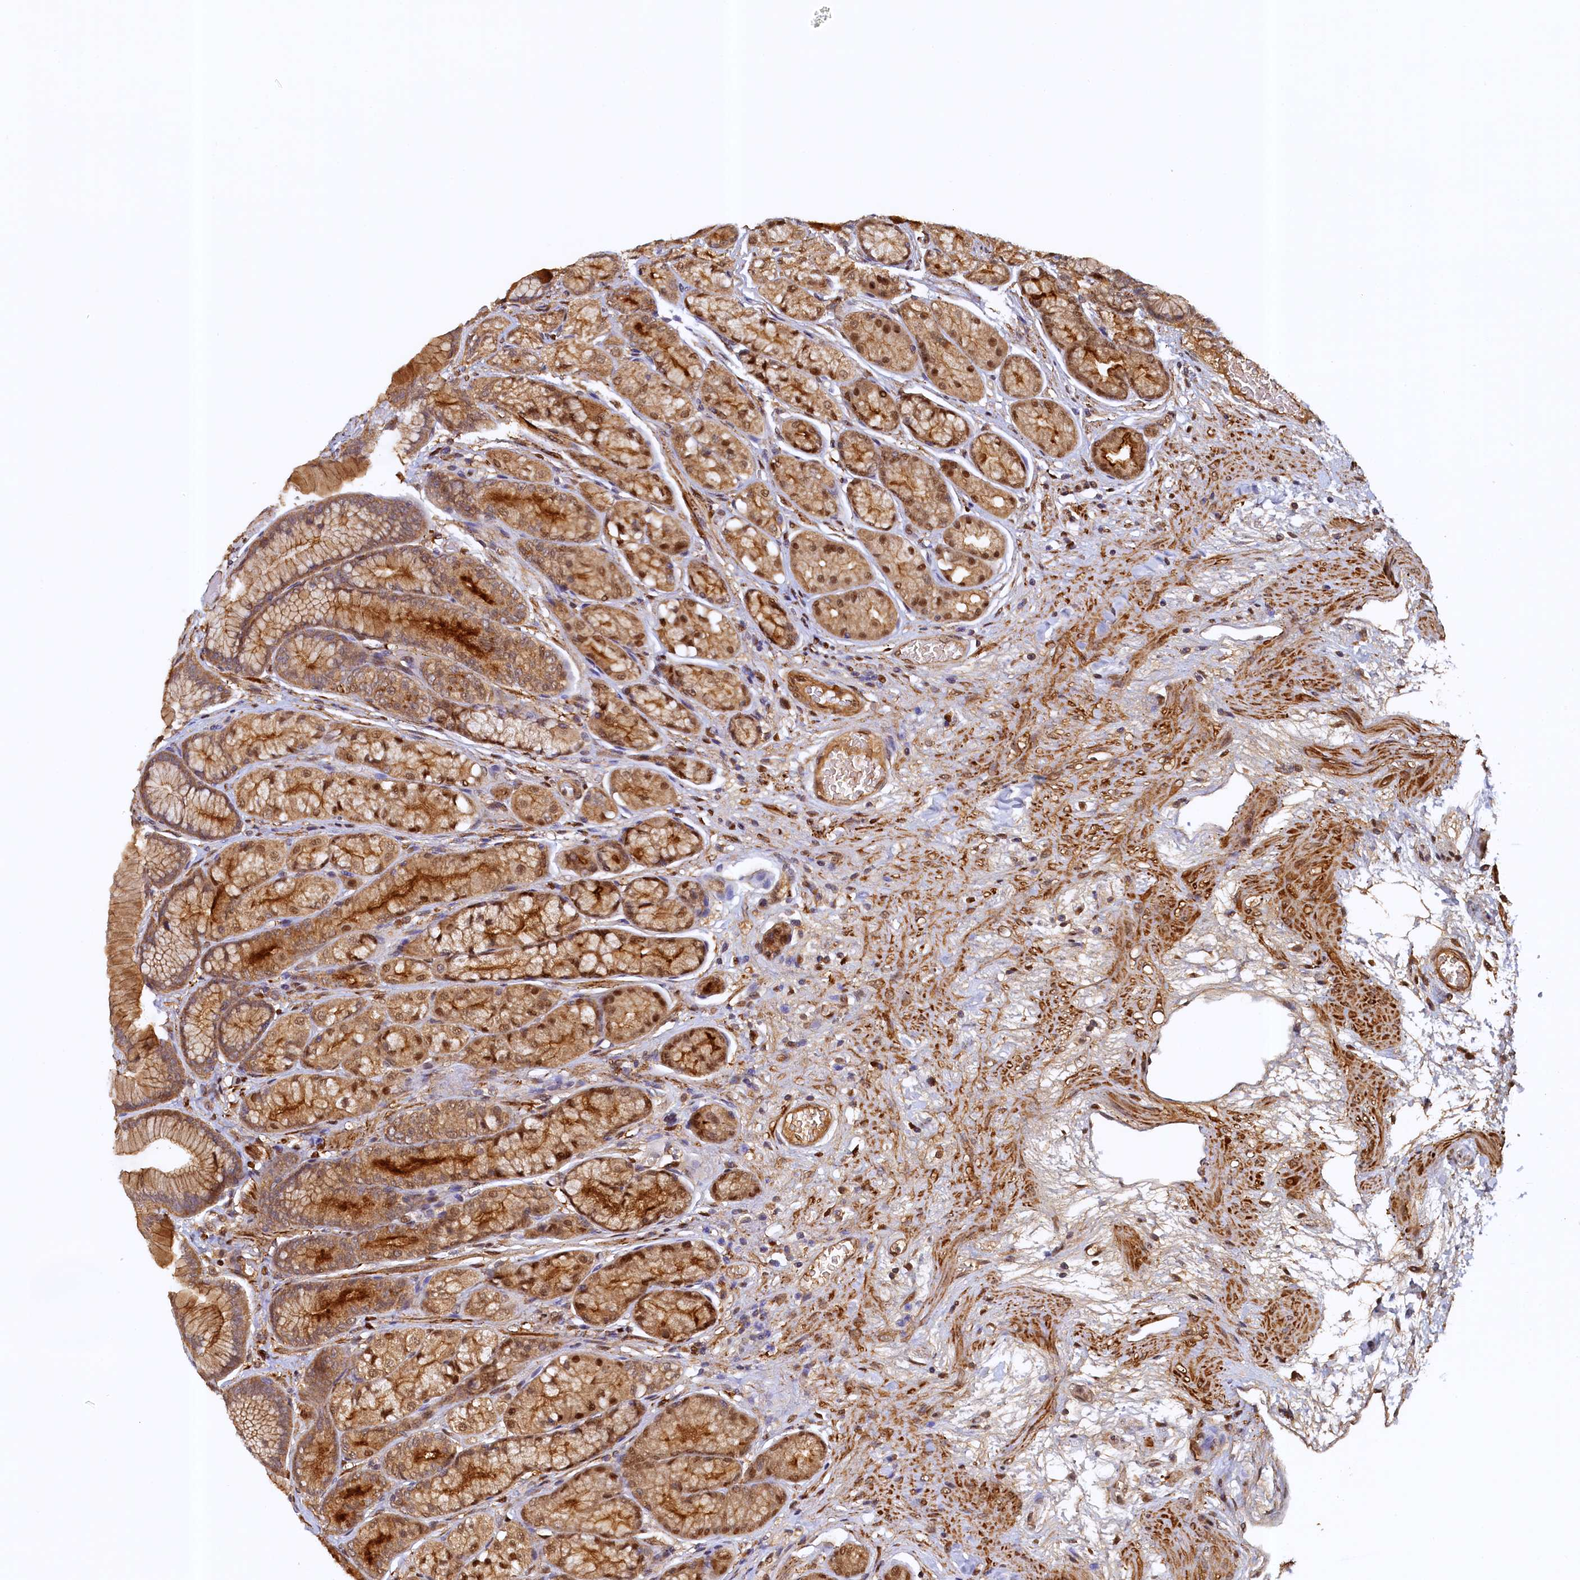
{"staining": {"intensity": "moderate", "quantity": ">75%", "location": "cytoplasmic/membranous,nuclear"}, "tissue": "stomach", "cell_type": "Glandular cells", "image_type": "normal", "snomed": [{"axis": "morphology", "description": "Normal tissue, NOS"}, {"axis": "morphology", "description": "Adenocarcinoma, NOS"}, {"axis": "morphology", "description": "Adenocarcinoma, High grade"}, {"axis": "topography", "description": "Stomach, upper"}, {"axis": "topography", "description": "Stomach"}], "caption": "Immunohistochemistry of normal human stomach reveals medium levels of moderate cytoplasmic/membranous,nuclear staining in approximately >75% of glandular cells.", "gene": "UBL7", "patient": {"sex": "female", "age": 65}}